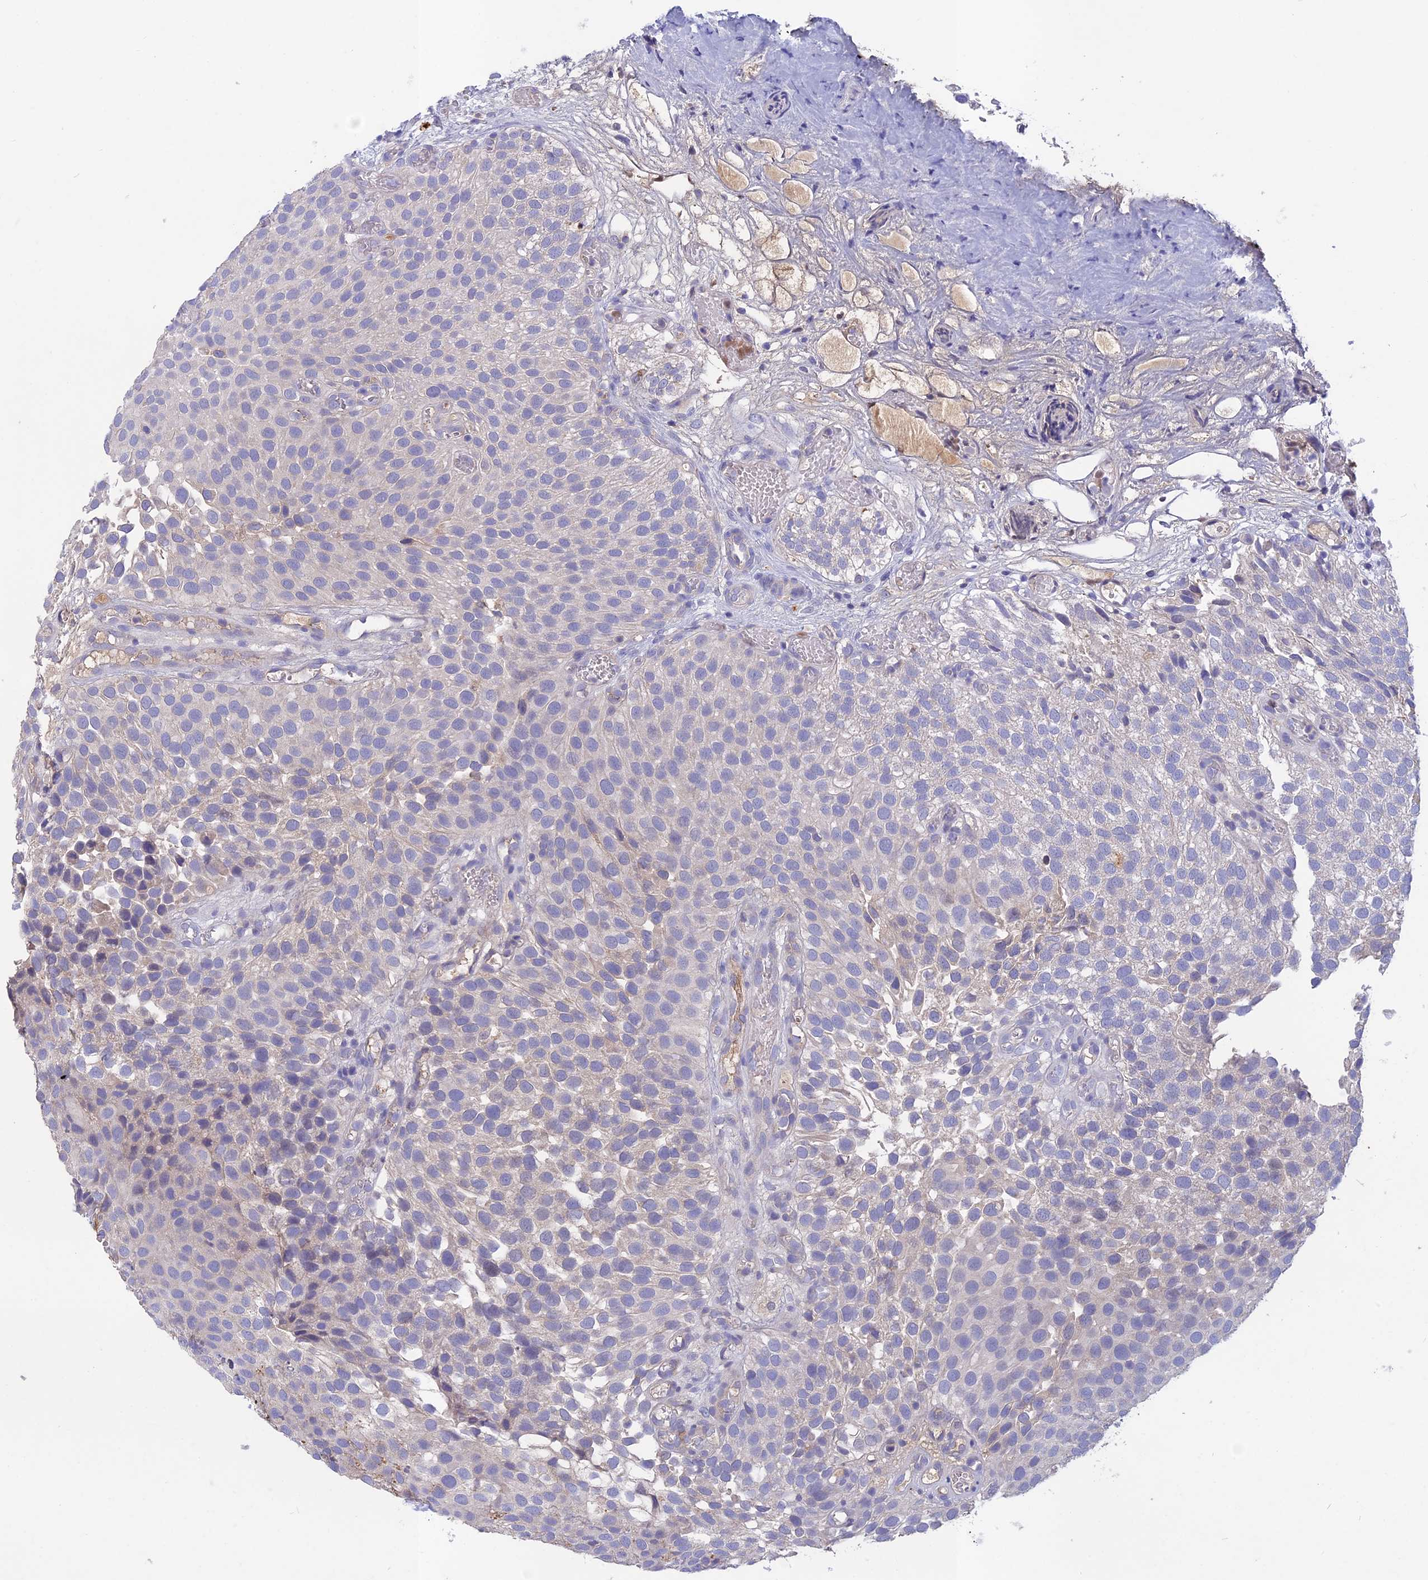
{"staining": {"intensity": "negative", "quantity": "none", "location": "none"}, "tissue": "urothelial cancer", "cell_type": "Tumor cells", "image_type": "cancer", "snomed": [{"axis": "morphology", "description": "Urothelial carcinoma, Low grade"}, {"axis": "topography", "description": "Urinary bladder"}], "caption": "IHC image of neoplastic tissue: human low-grade urothelial carcinoma stained with DAB (3,3'-diaminobenzidine) reveals no significant protein expression in tumor cells.", "gene": "ADO", "patient": {"sex": "male", "age": 89}}